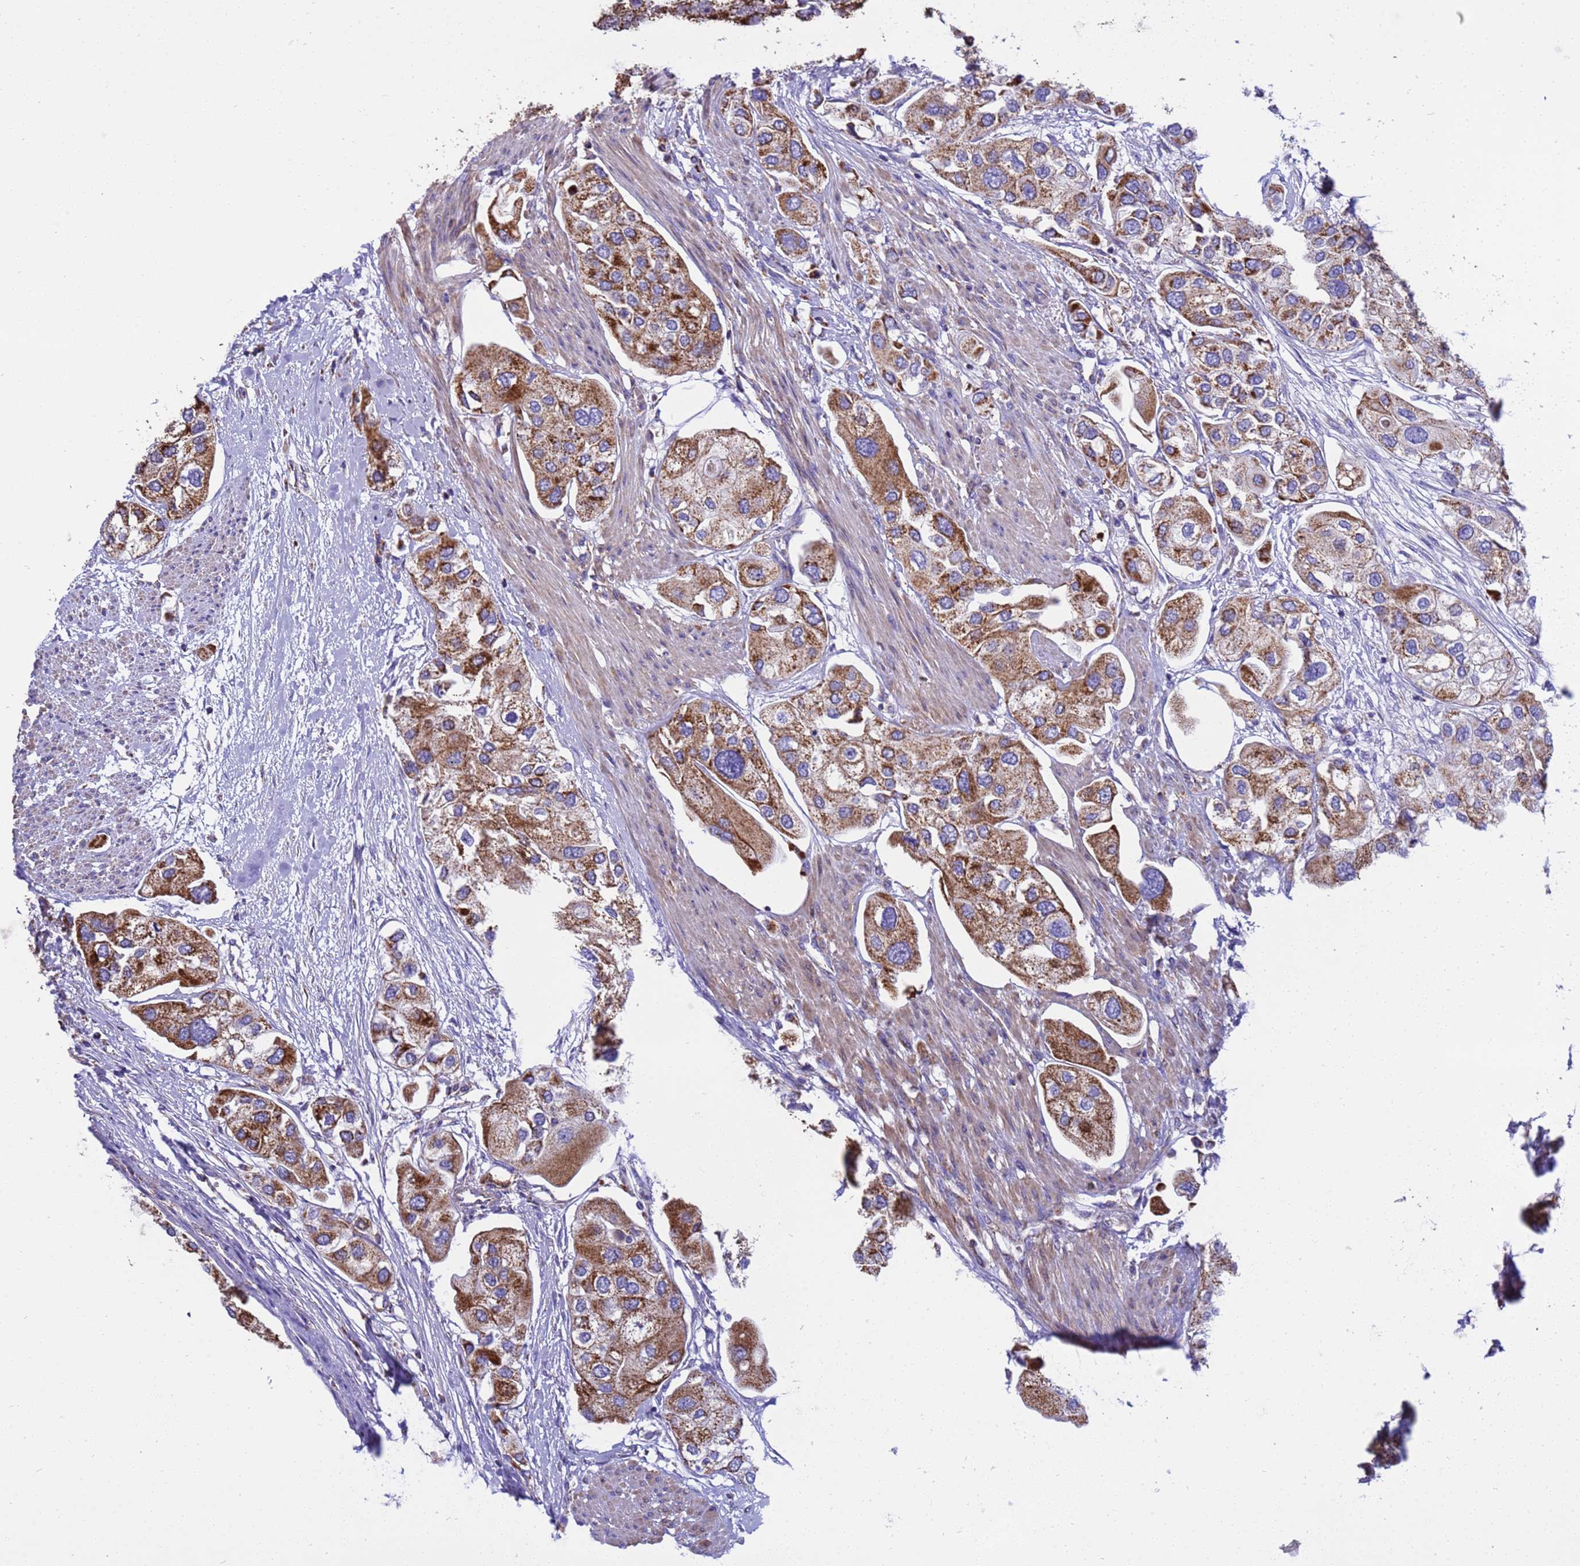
{"staining": {"intensity": "strong", "quantity": ">75%", "location": "cytoplasmic/membranous"}, "tissue": "urothelial cancer", "cell_type": "Tumor cells", "image_type": "cancer", "snomed": [{"axis": "morphology", "description": "Urothelial carcinoma, High grade"}, {"axis": "topography", "description": "Urinary bladder"}], "caption": "Human urothelial cancer stained with a protein marker shows strong staining in tumor cells.", "gene": "RNF165", "patient": {"sex": "male", "age": 64}}